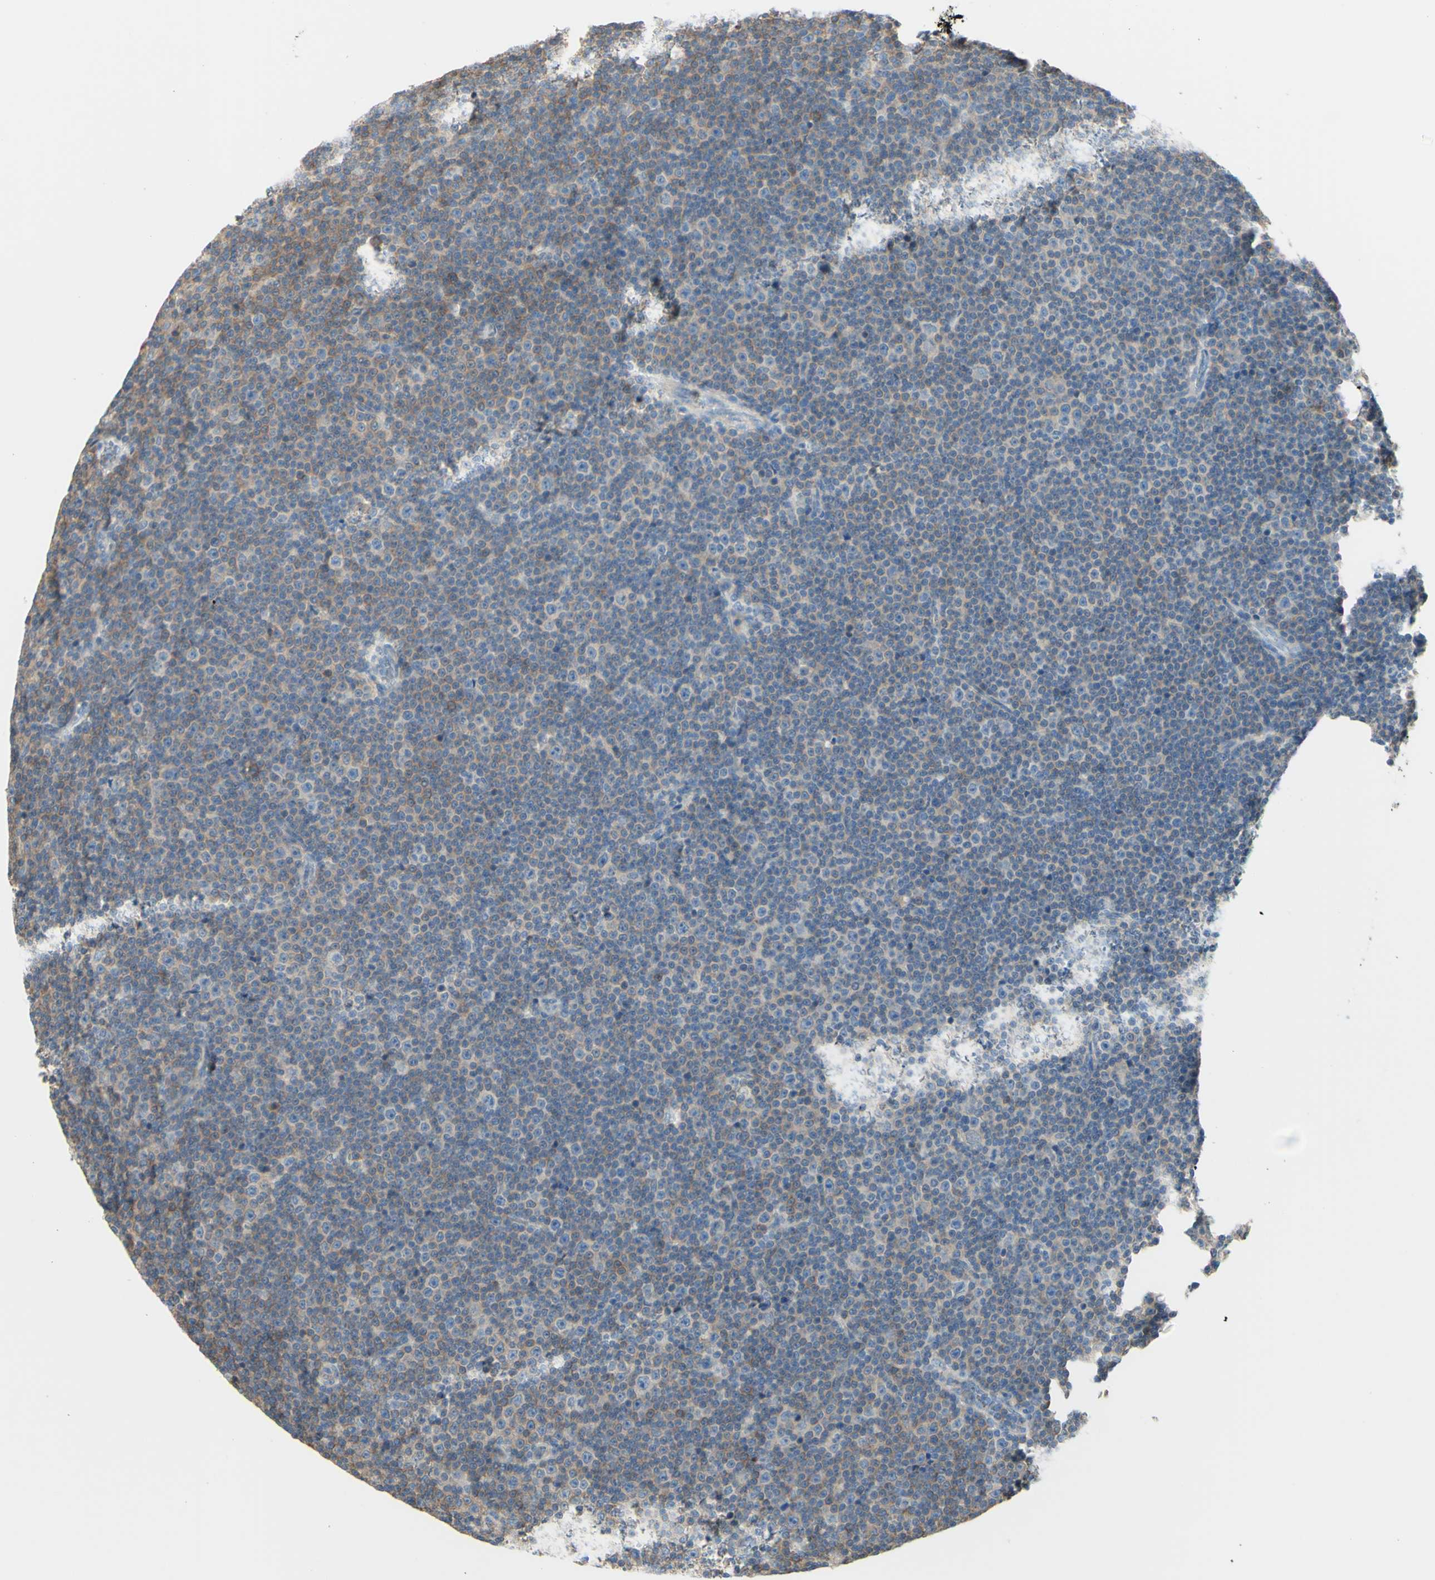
{"staining": {"intensity": "weak", "quantity": "25%-75%", "location": "cytoplasmic/membranous"}, "tissue": "lymphoma", "cell_type": "Tumor cells", "image_type": "cancer", "snomed": [{"axis": "morphology", "description": "Malignant lymphoma, non-Hodgkin's type, Low grade"}, {"axis": "topography", "description": "Lymph node"}], "caption": "Protein staining demonstrates weak cytoplasmic/membranous expression in about 25%-75% of tumor cells in lymphoma.", "gene": "MTM1", "patient": {"sex": "female", "age": 67}}